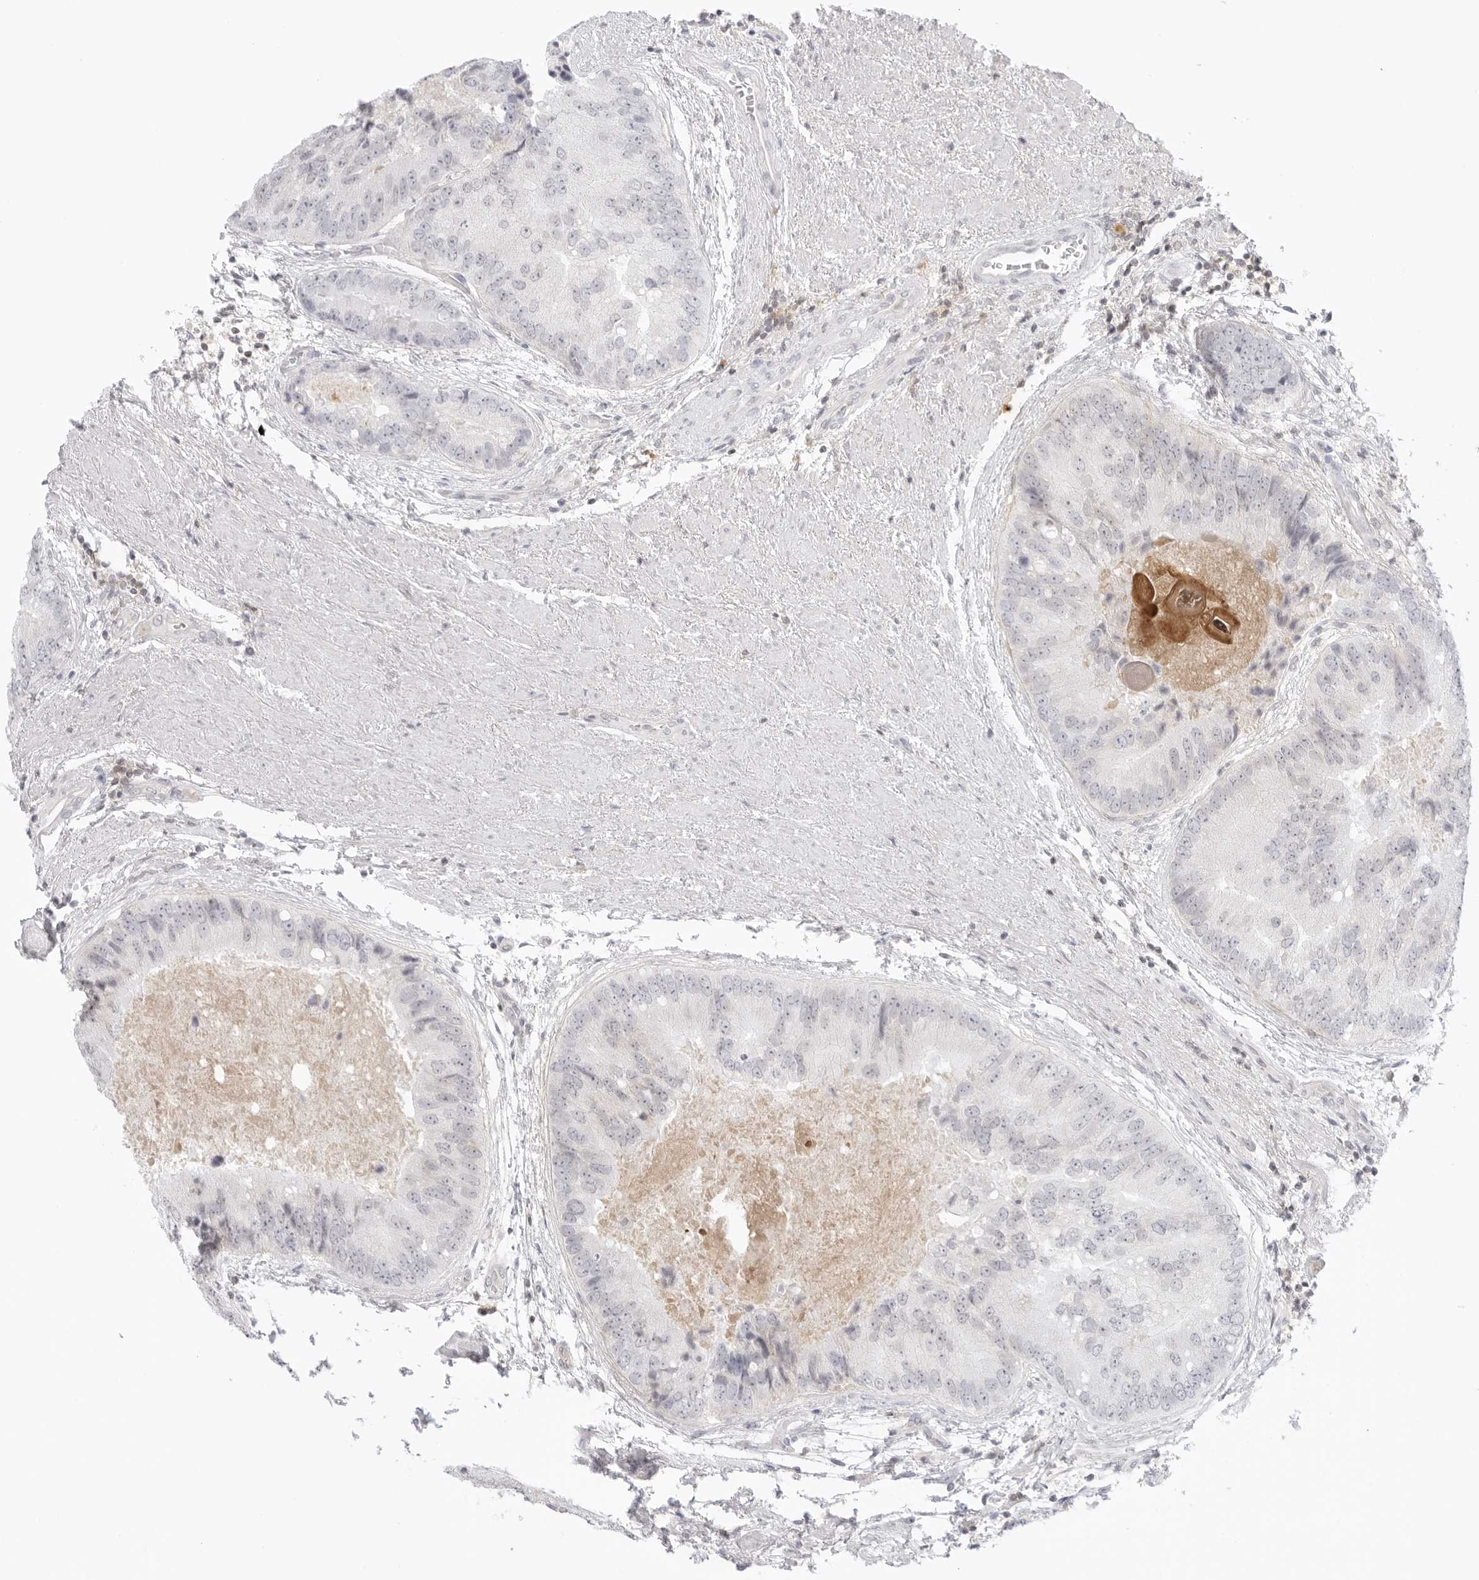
{"staining": {"intensity": "negative", "quantity": "none", "location": "none"}, "tissue": "prostate cancer", "cell_type": "Tumor cells", "image_type": "cancer", "snomed": [{"axis": "morphology", "description": "Adenocarcinoma, High grade"}, {"axis": "topography", "description": "Prostate"}], "caption": "High magnification brightfield microscopy of prostate cancer stained with DAB (brown) and counterstained with hematoxylin (blue): tumor cells show no significant staining.", "gene": "TNFRSF14", "patient": {"sex": "male", "age": 70}}